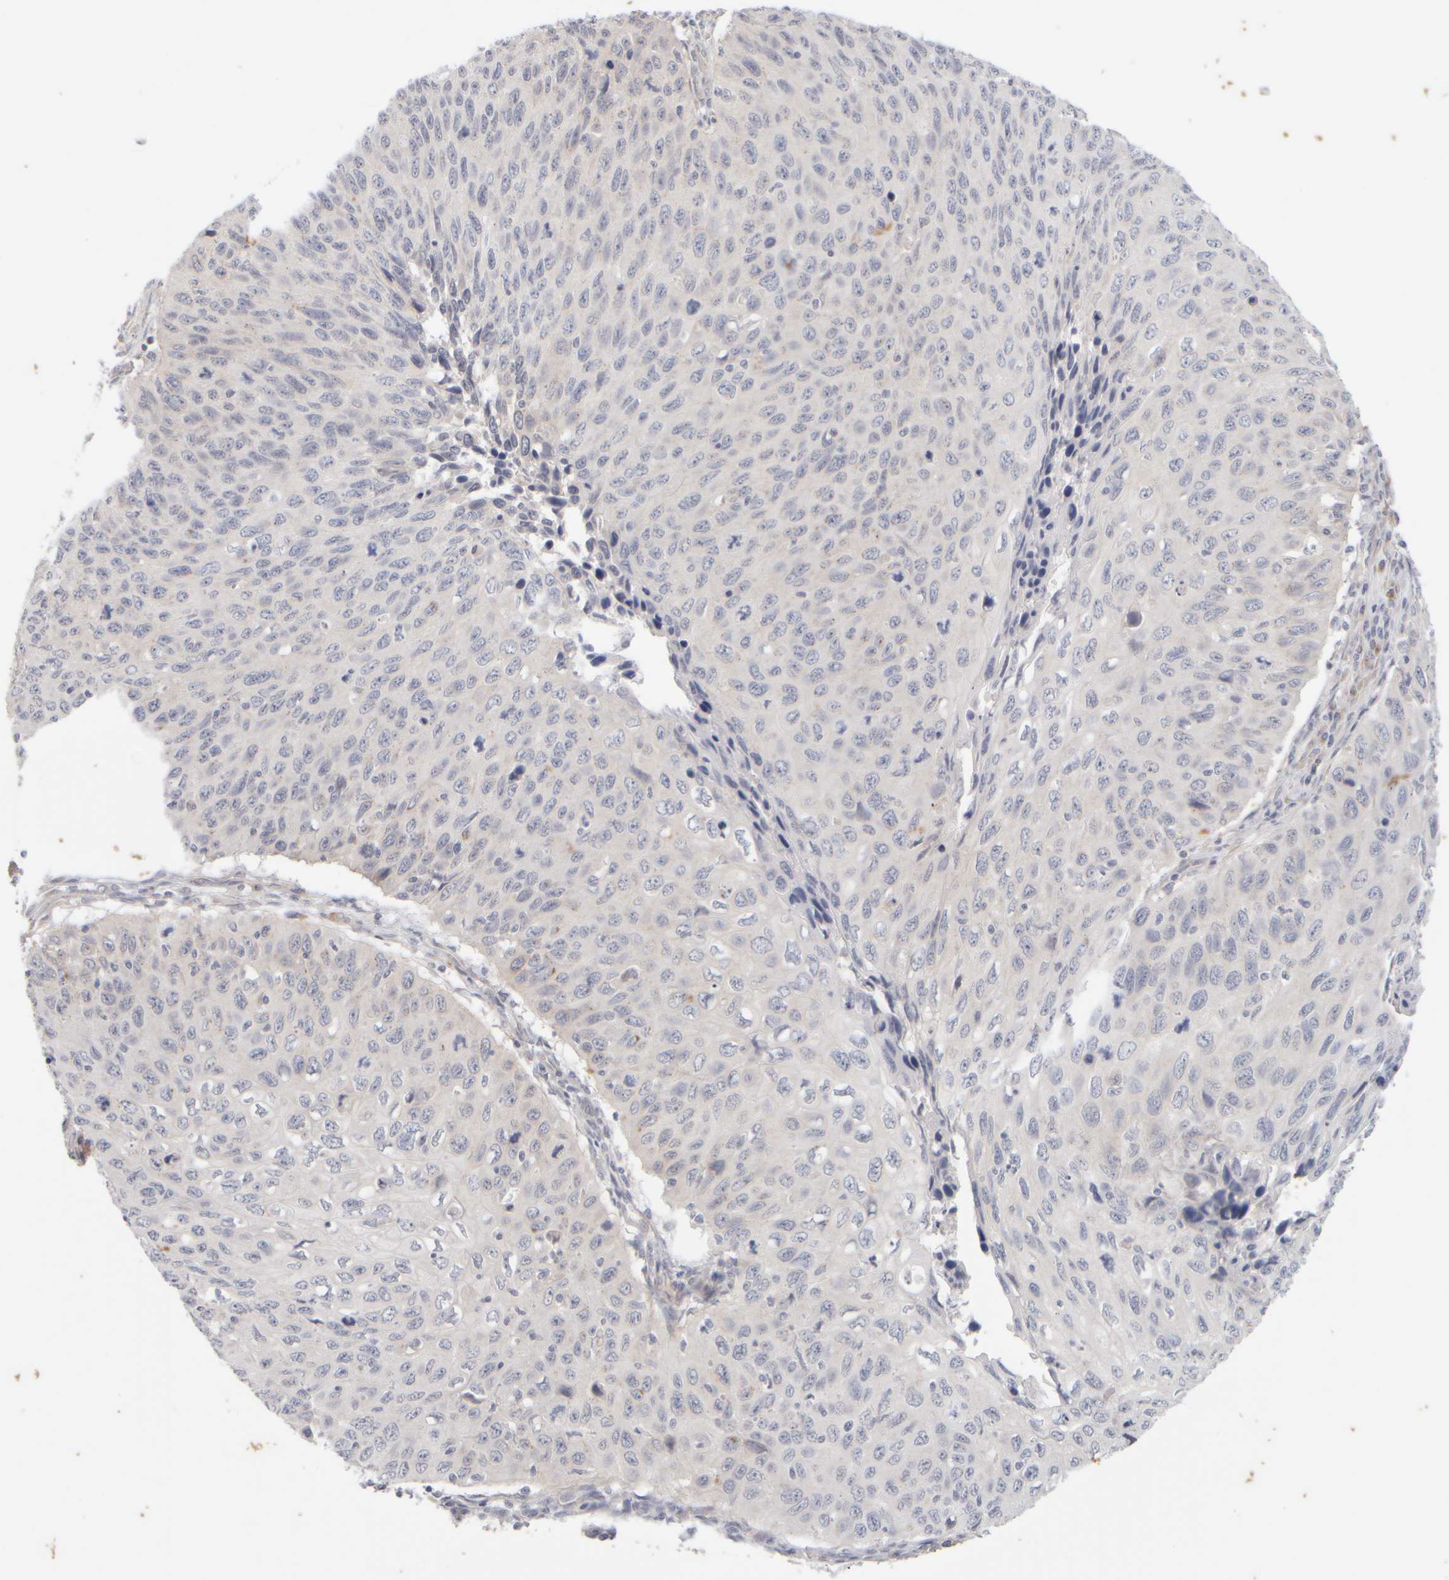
{"staining": {"intensity": "negative", "quantity": "none", "location": "none"}, "tissue": "cervical cancer", "cell_type": "Tumor cells", "image_type": "cancer", "snomed": [{"axis": "morphology", "description": "Squamous cell carcinoma, NOS"}, {"axis": "topography", "description": "Cervix"}], "caption": "The photomicrograph exhibits no significant positivity in tumor cells of squamous cell carcinoma (cervical).", "gene": "GOPC", "patient": {"sex": "female", "age": 53}}